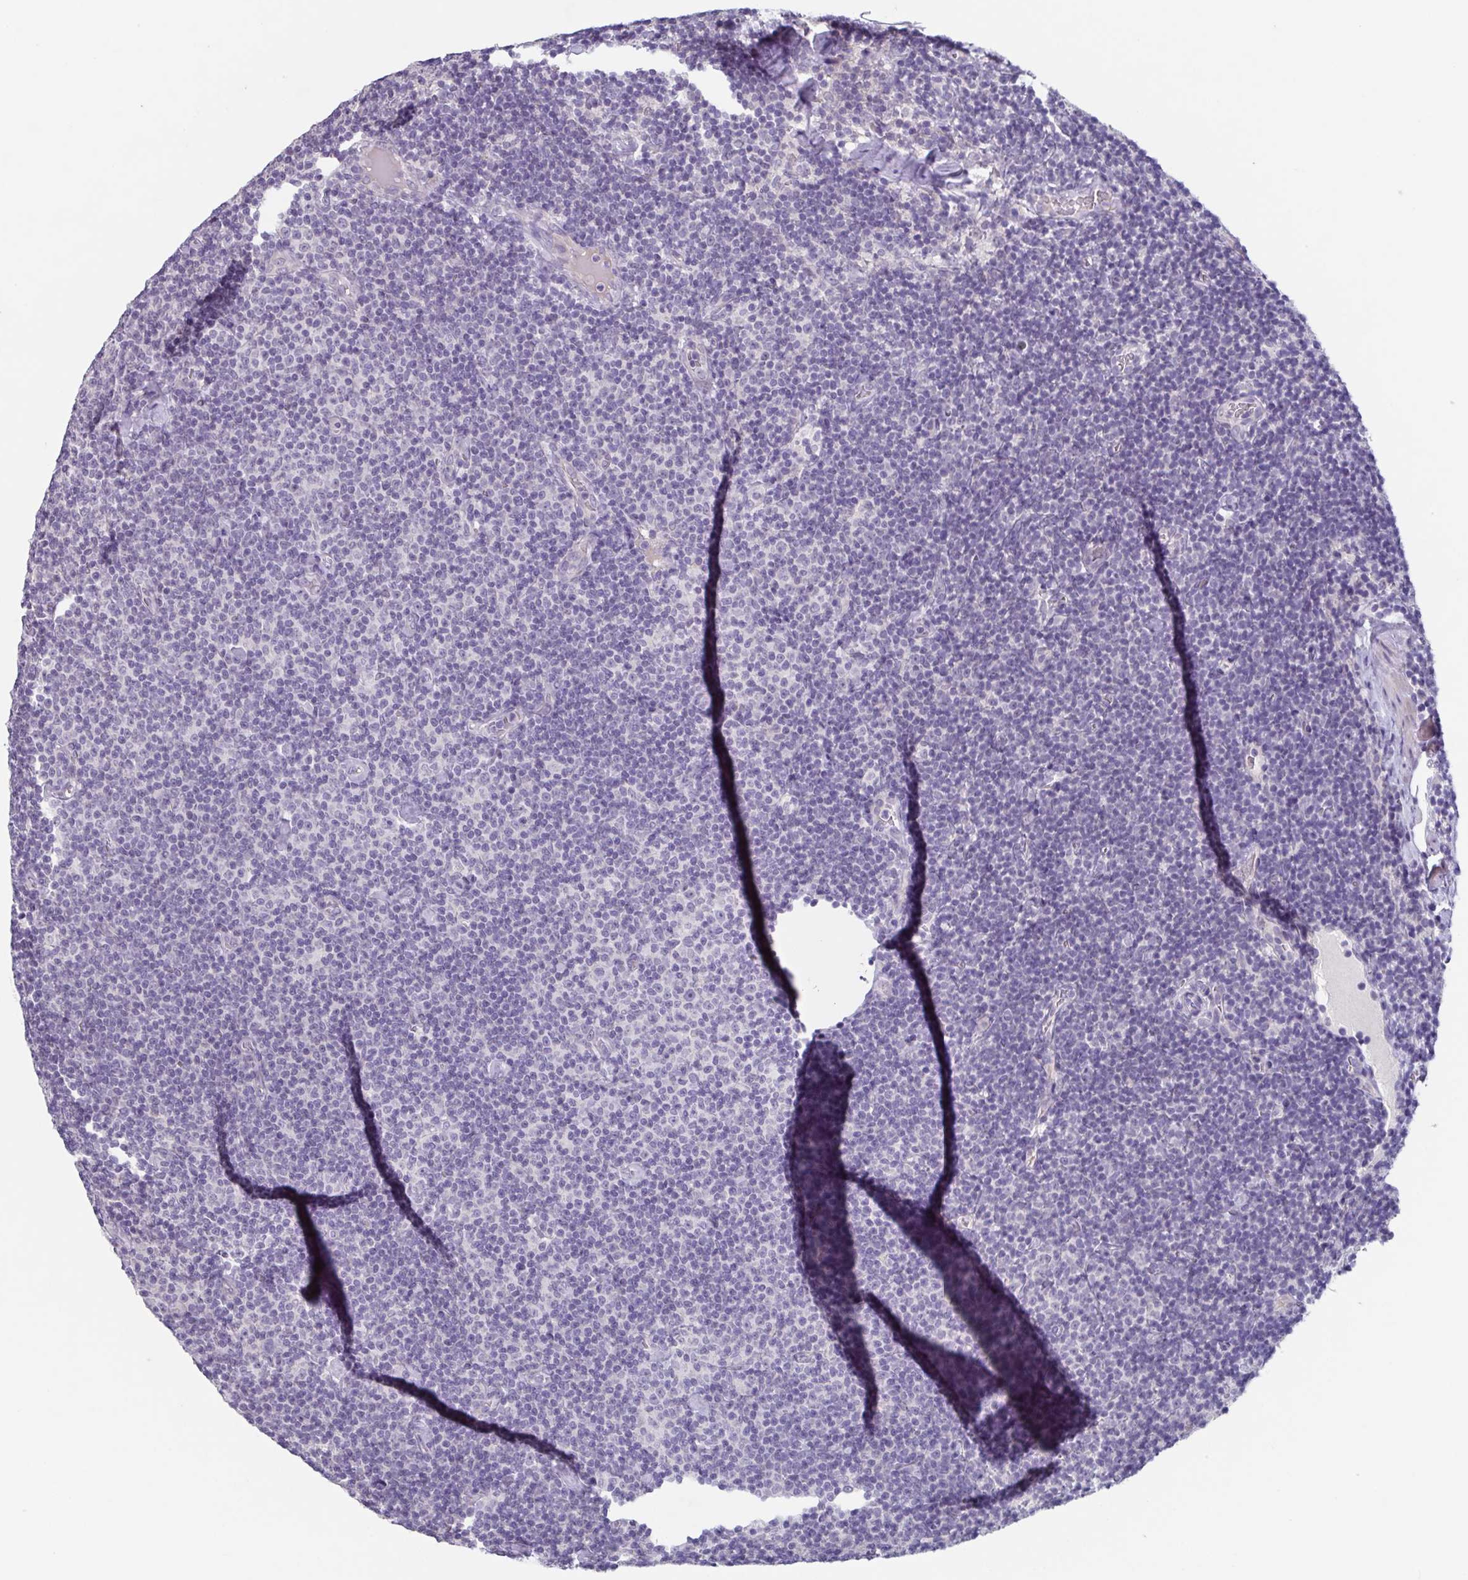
{"staining": {"intensity": "negative", "quantity": "none", "location": "none"}, "tissue": "lymphoma", "cell_type": "Tumor cells", "image_type": "cancer", "snomed": [{"axis": "morphology", "description": "Malignant lymphoma, non-Hodgkin's type, Low grade"}, {"axis": "topography", "description": "Lymph node"}], "caption": "An IHC photomicrograph of malignant lymphoma, non-Hodgkin's type (low-grade) is shown. There is no staining in tumor cells of malignant lymphoma, non-Hodgkin's type (low-grade).", "gene": "GHRL", "patient": {"sex": "male", "age": 81}}